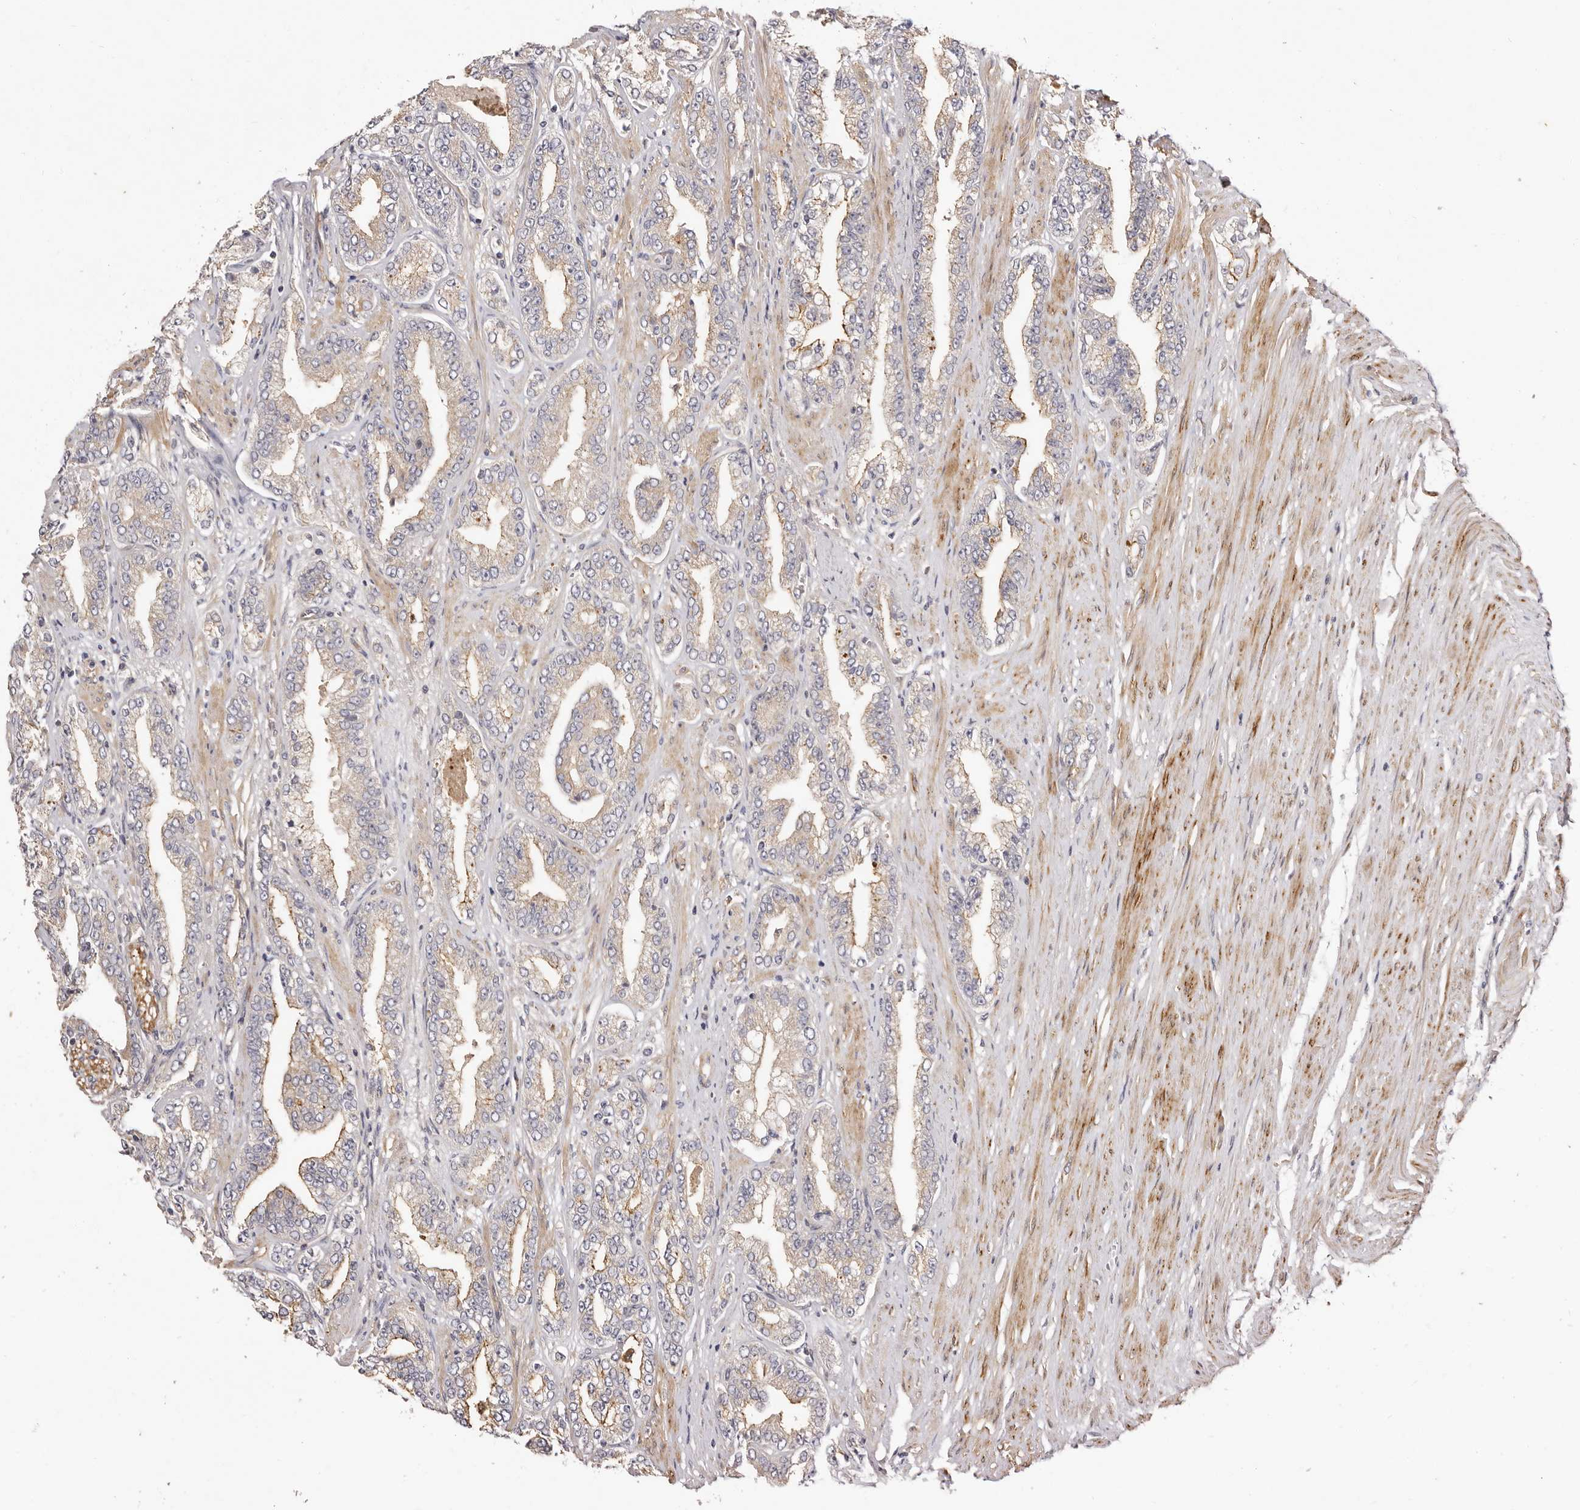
{"staining": {"intensity": "negative", "quantity": "none", "location": "none"}, "tissue": "prostate cancer", "cell_type": "Tumor cells", "image_type": "cancer", "snomed": [{"axis": "morphology", "description": "Adenocarcinoma, High grade"}, {"axis": "topography", "description": "Prostate"}], "caption": "The image displays no significant positivity in tumor cells of high-grade adenocarcinoma (prostate).", "gene": "ADAMTS9", "patient": {"sex": "male", "age": 71}}